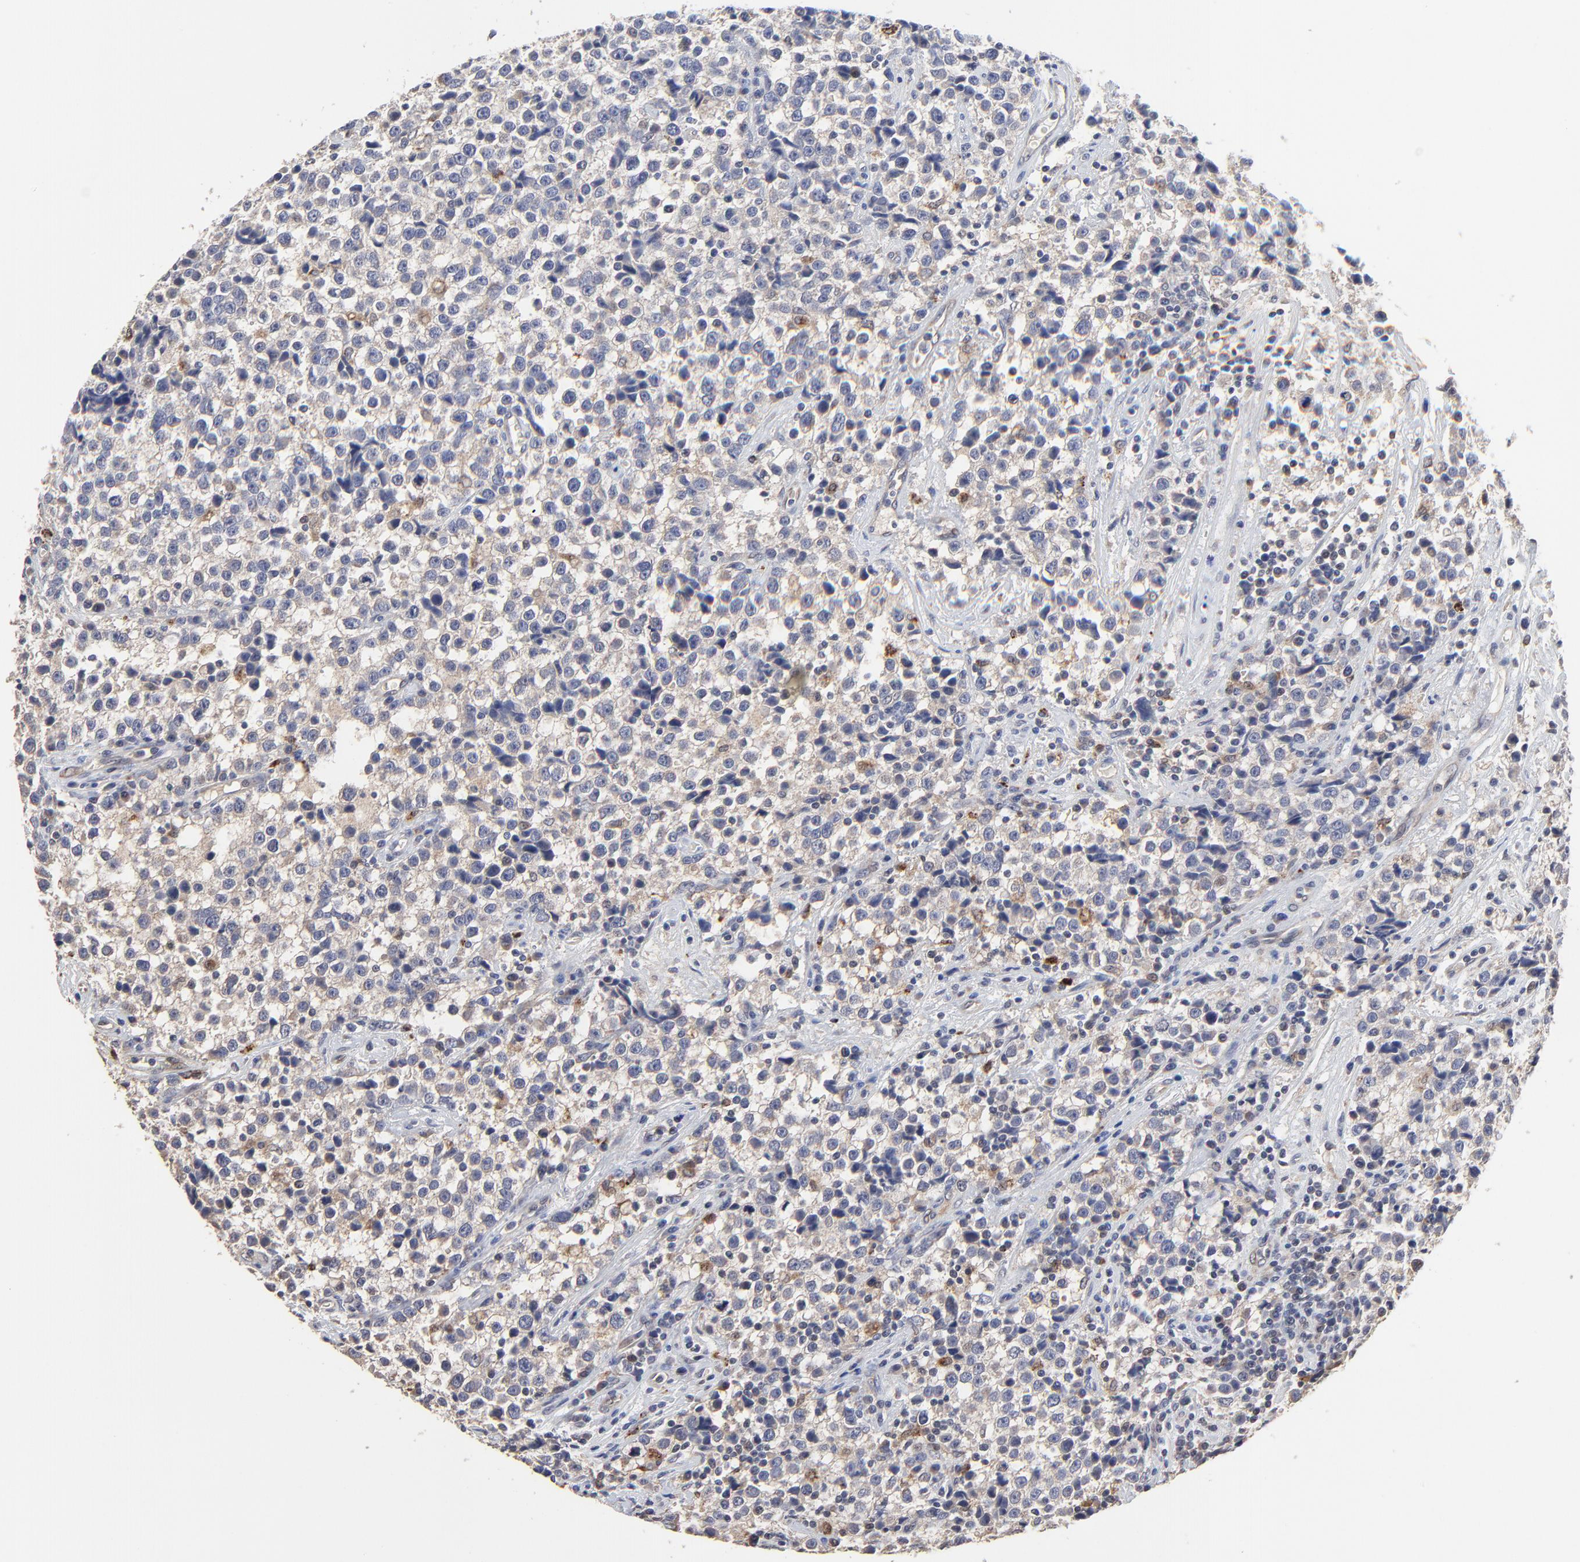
{"staining": {"intensity": "weak", "quantity": "<25%", "location": "cytoplasmic/membranous"}, "tissue": "testis cancer", "cell_type": "Tumor cells", "image_type": "cancer", "snomed": [{"axis": "morphology", "description": "Seminoma, NOS"}, {"axis": "topography", "description": "Testis"}], "caption": "This is an immunohistochemistry (IHC) micrograph of seminoma (testis). There is no staining in tumor cells.", "gene": "LGALS3", "patient": {"sex": "male", "age": 38}}